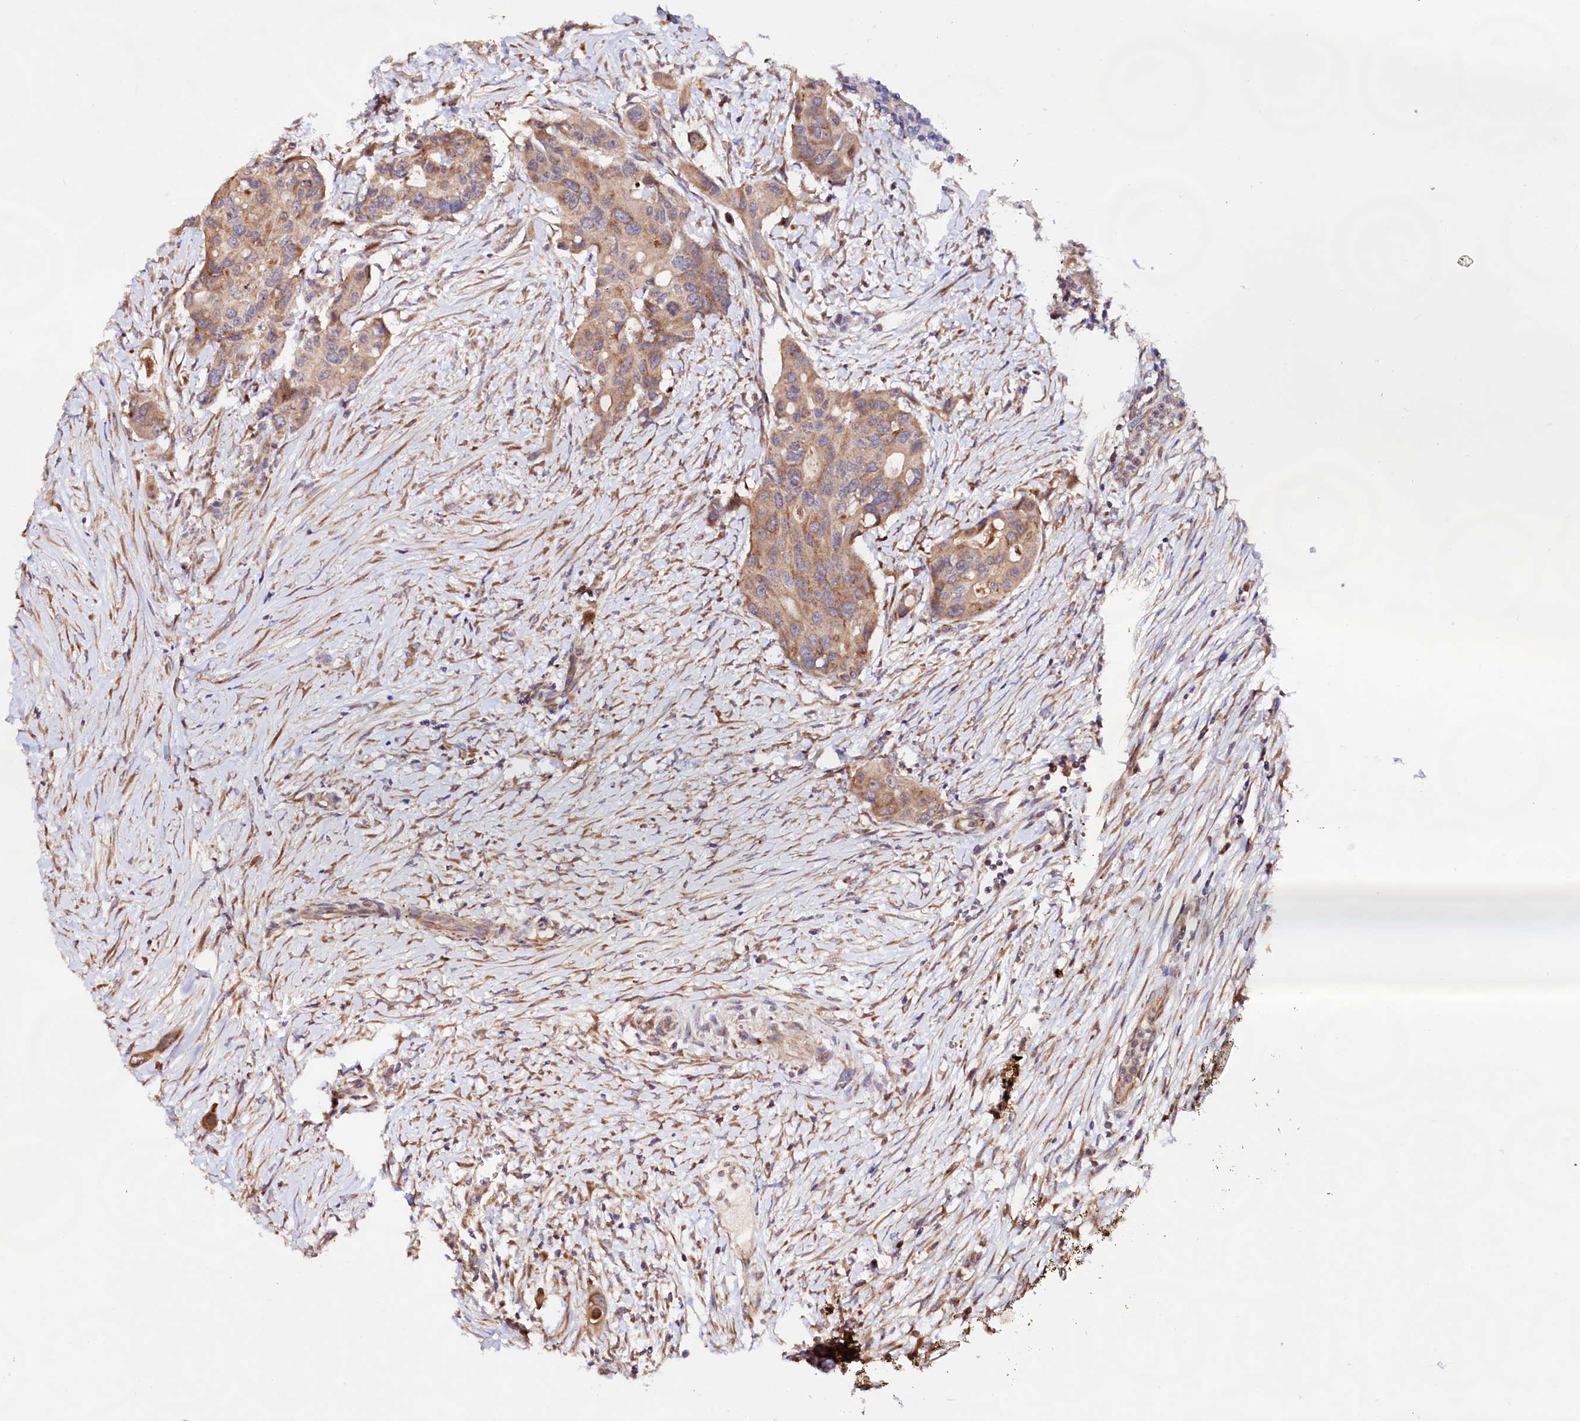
{"staining": {"intensity": "moderate", "quantity": ">75%", "location": "cytoplasmic/membranous"}, "tissue": "colorectal cancer", "cell_type": "Tumor cells", "image_type": "cancer", "snomed": [{"axis": "morphology", "description": "Adenocarcinoma, NOS"}, {"axis": "topography", "description": "Colon"}], "caption": "Adenocarcinoma (colorectal) tissue demonstrates moderate cytoplasmic/membranous staining in approximately >75% of tumor cells, visualized by immunohistochemistry.", "gene": "UBE3C", "patient": {"sex": "male", "age": 77}}